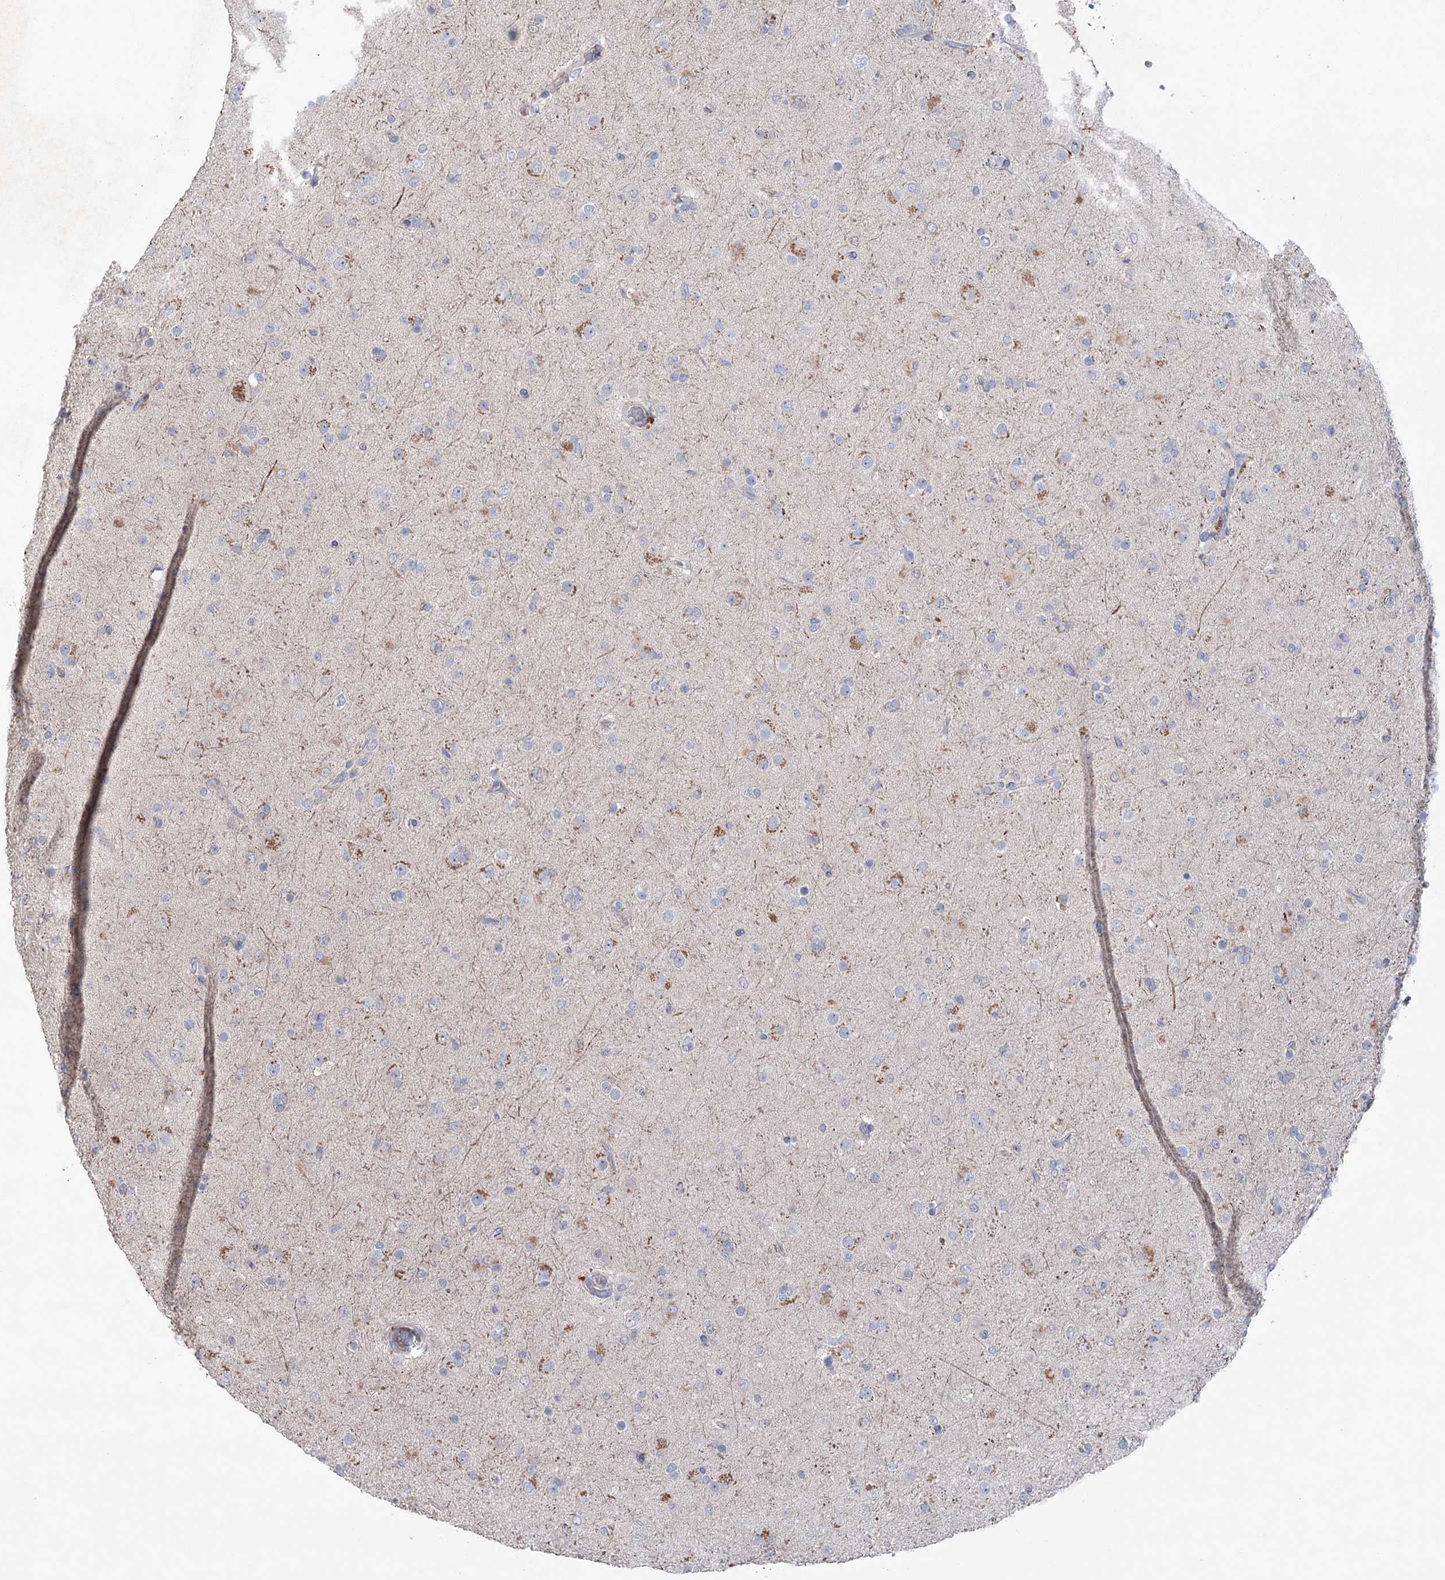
{"staining": {"intensity": "moderate", "quantity": "<25%", "location": "cytoplasmic/membranous"}, "tissue": "glioma", "cell_type": "Tumor cells", "image_type": "cancer", "snomed": [{"axis": "morphology", "description": "Glioma, malignant, Low grade"}, {"axis": "topography", "description": "Brain"}], "caption": "Low-grade glioma (malignant) stained for a protein (brown) shows moderate cytoplasmic/membranous positive expression in approximately <25% of tumor cells.", "gene": "MTCH2", "patient": {"sex": "male", "age": 65}}